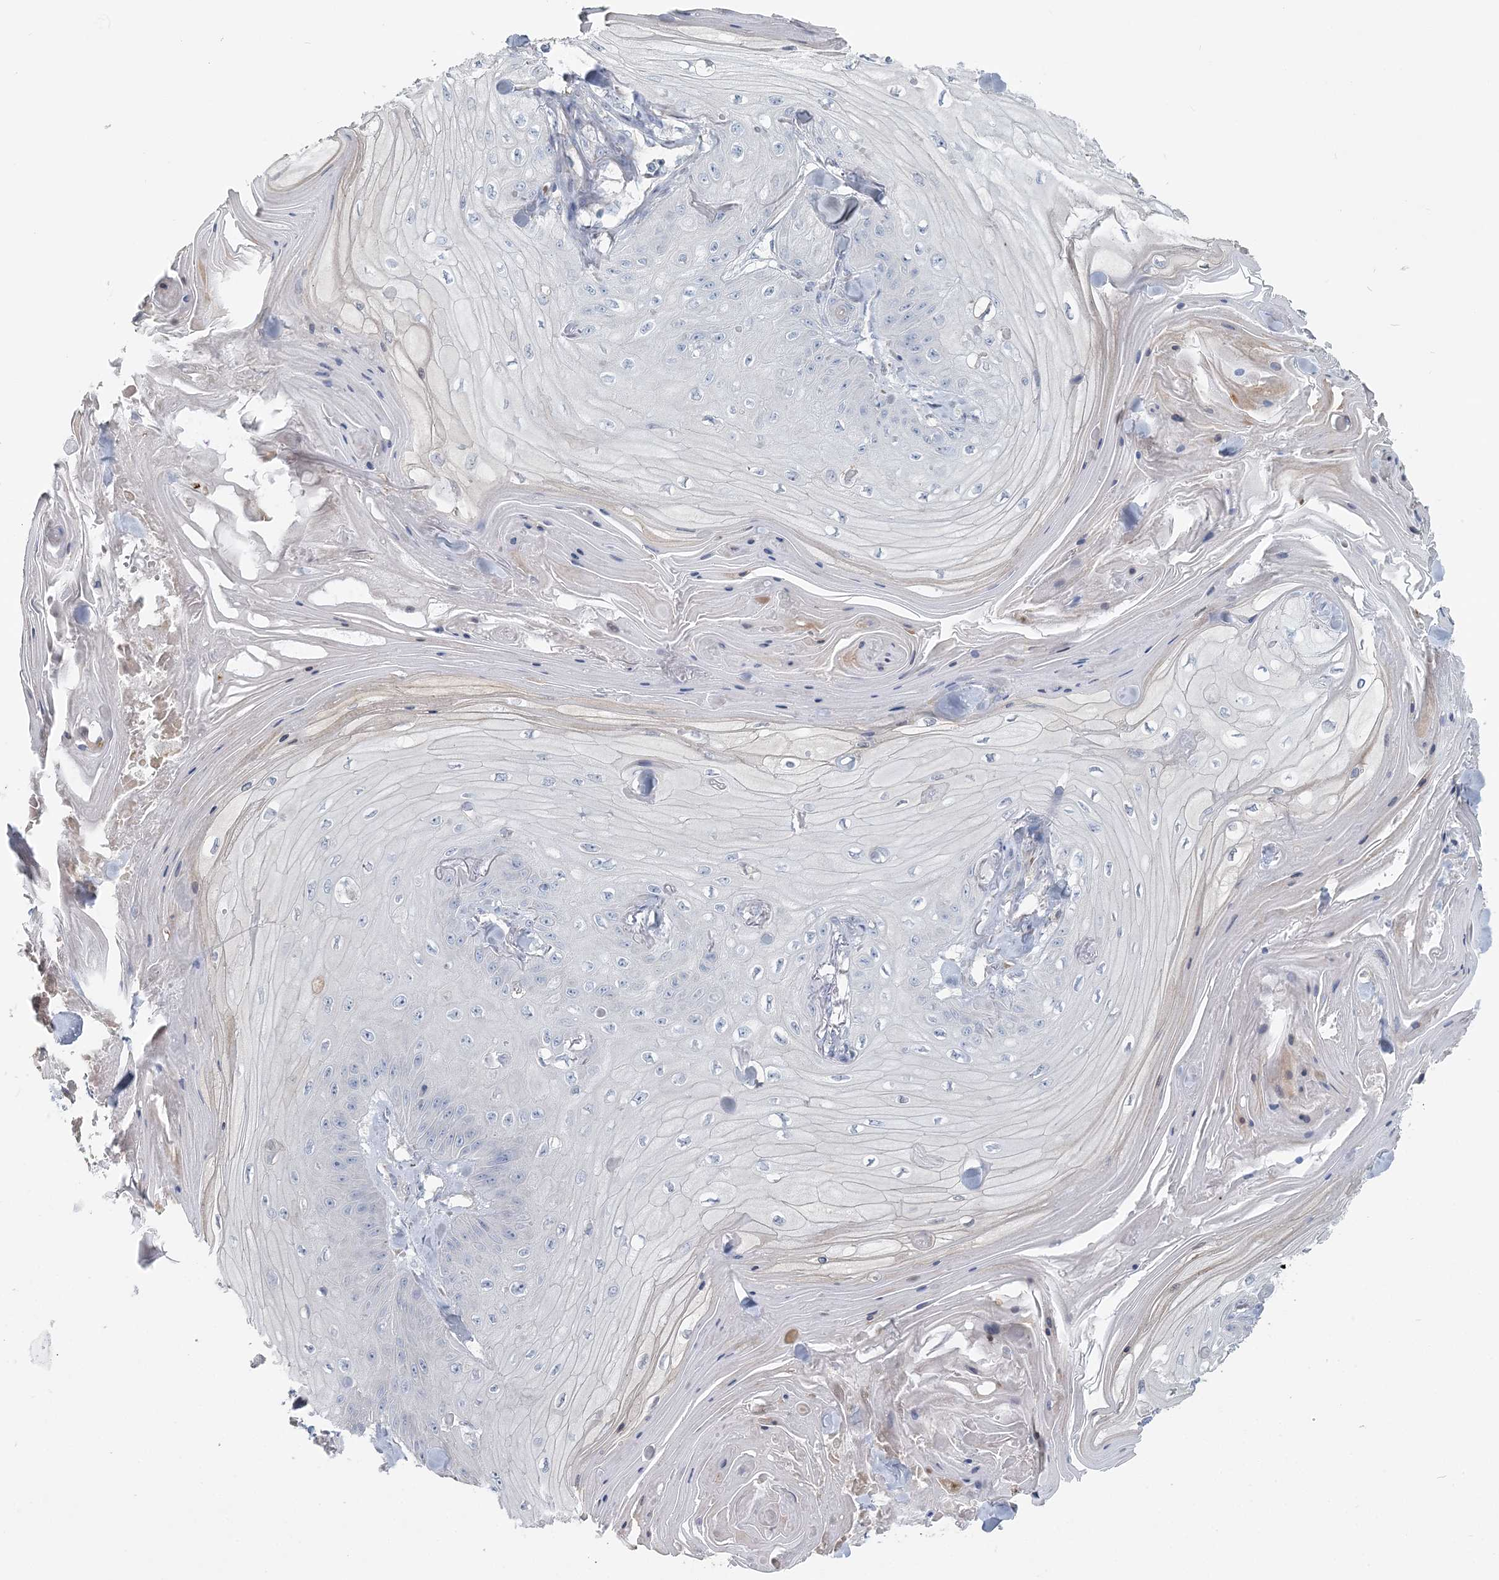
{"staining": {"intensity": "negative", "quantity": "none", "location": "none"}, "tissue": "skin cancer", "cell_type": "Tumor cells", "image_type": "cancer", "snomed": [{"axis": "morphology", "description": "Squamous cell carcinoma, NOS"}, {"axis": "topography", "description": "Skin"}], "caption": "Tumor cells show no significant protein positivity in skin squamous cell carcinoma.", "gene": "CMBL", "patient": {"sex": "male", "age": 74}}